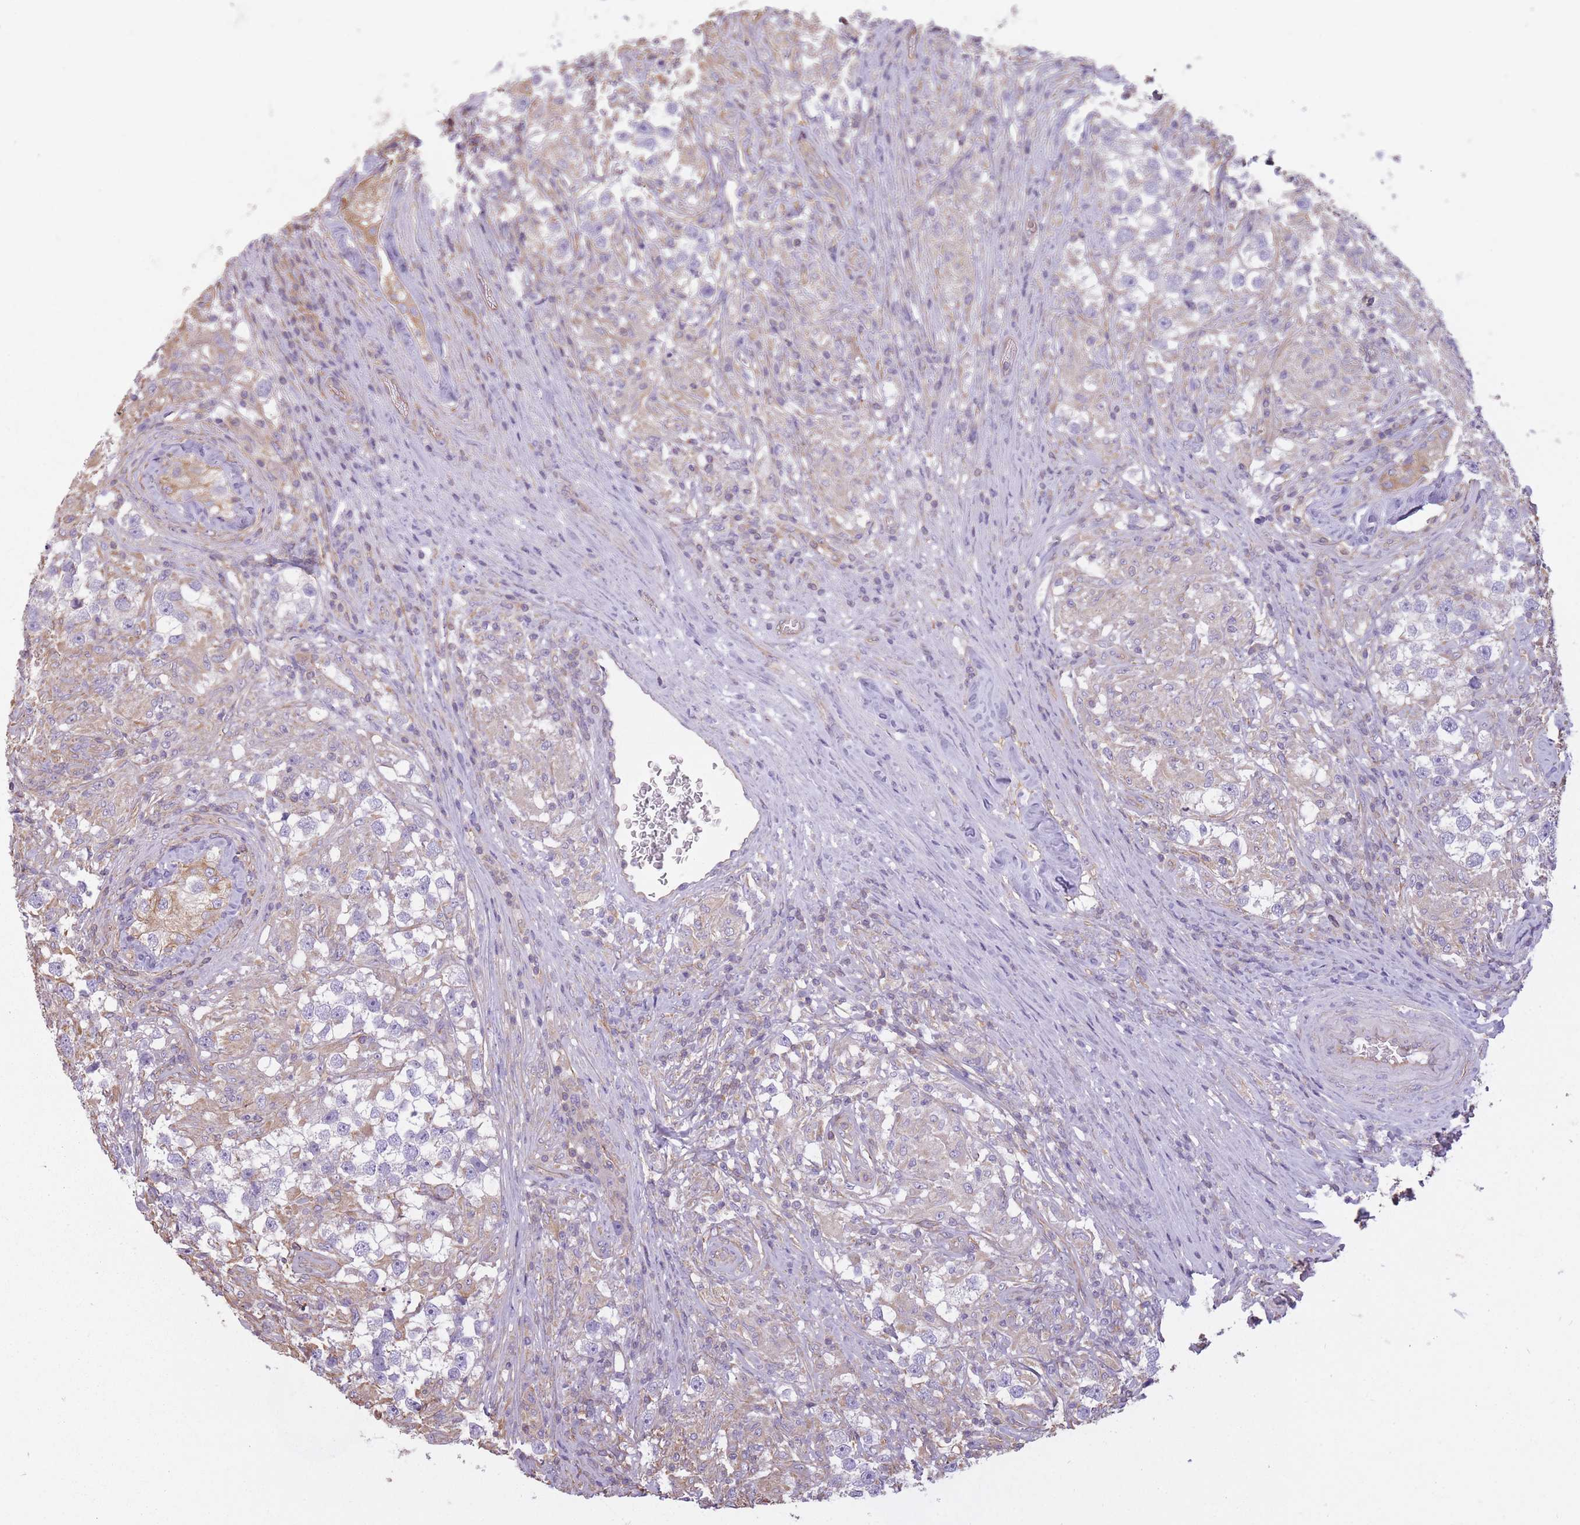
{"staining": {"intensity": "negative", "quantity": "none", "location": "none"}, "tissue": "testis cancer", "cell_type": "Tumor cells", "image_type": "cancer", "snomed": [{"axis": "morphology", "description": "Seminoma, NOS"}, {"axis": "topography", "description": "Testis"}], "caption": "IHC of human testis cancer (seminoma) shows no positivity in tumor cells.", "gene": "ADD1", "patient": {"sex": "male", "age": 46}}